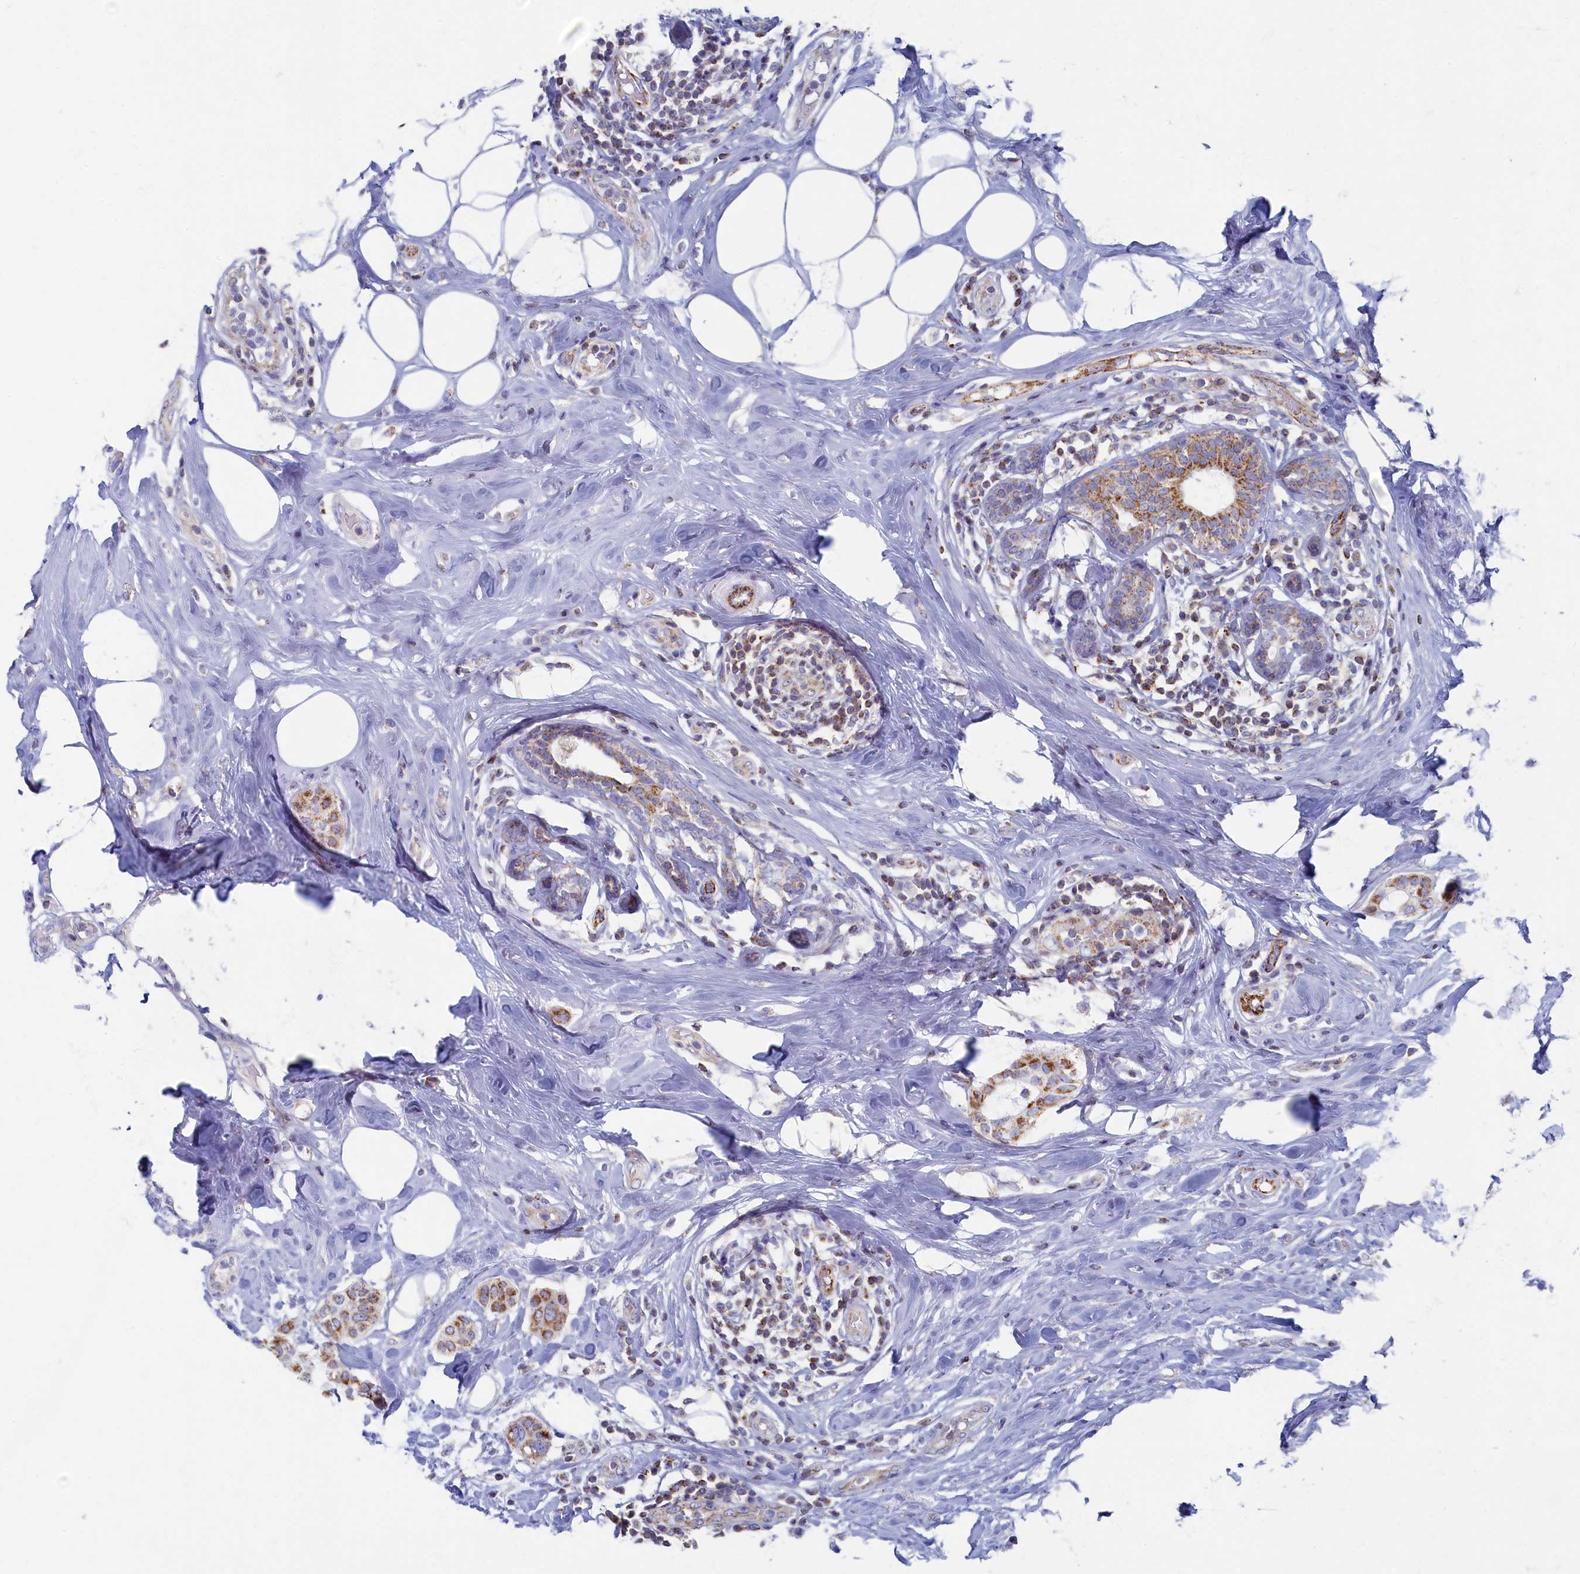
{"staining": {"intensity": "moderate", "quantity": ">75%", "location": "cytoplasmic/membranous"}, "tissue": "breast cancer", "cell_type": "Tumor cells", "image_type": "cancer", "snomed": [{"axis": "morphology", "description": "Lobular carcinoma"}, {"axis": "topography", "description": "Breast"}], "caption": "The photomicrograph reveals immunohistochemical staining of lobular carcinoma (breast). There is moderate cytoplasmic/membranous staining is present in approximately >75% of tumor cells.", "gene": "OCIAD2", "patient": {"sex": "female", "age": 51}}